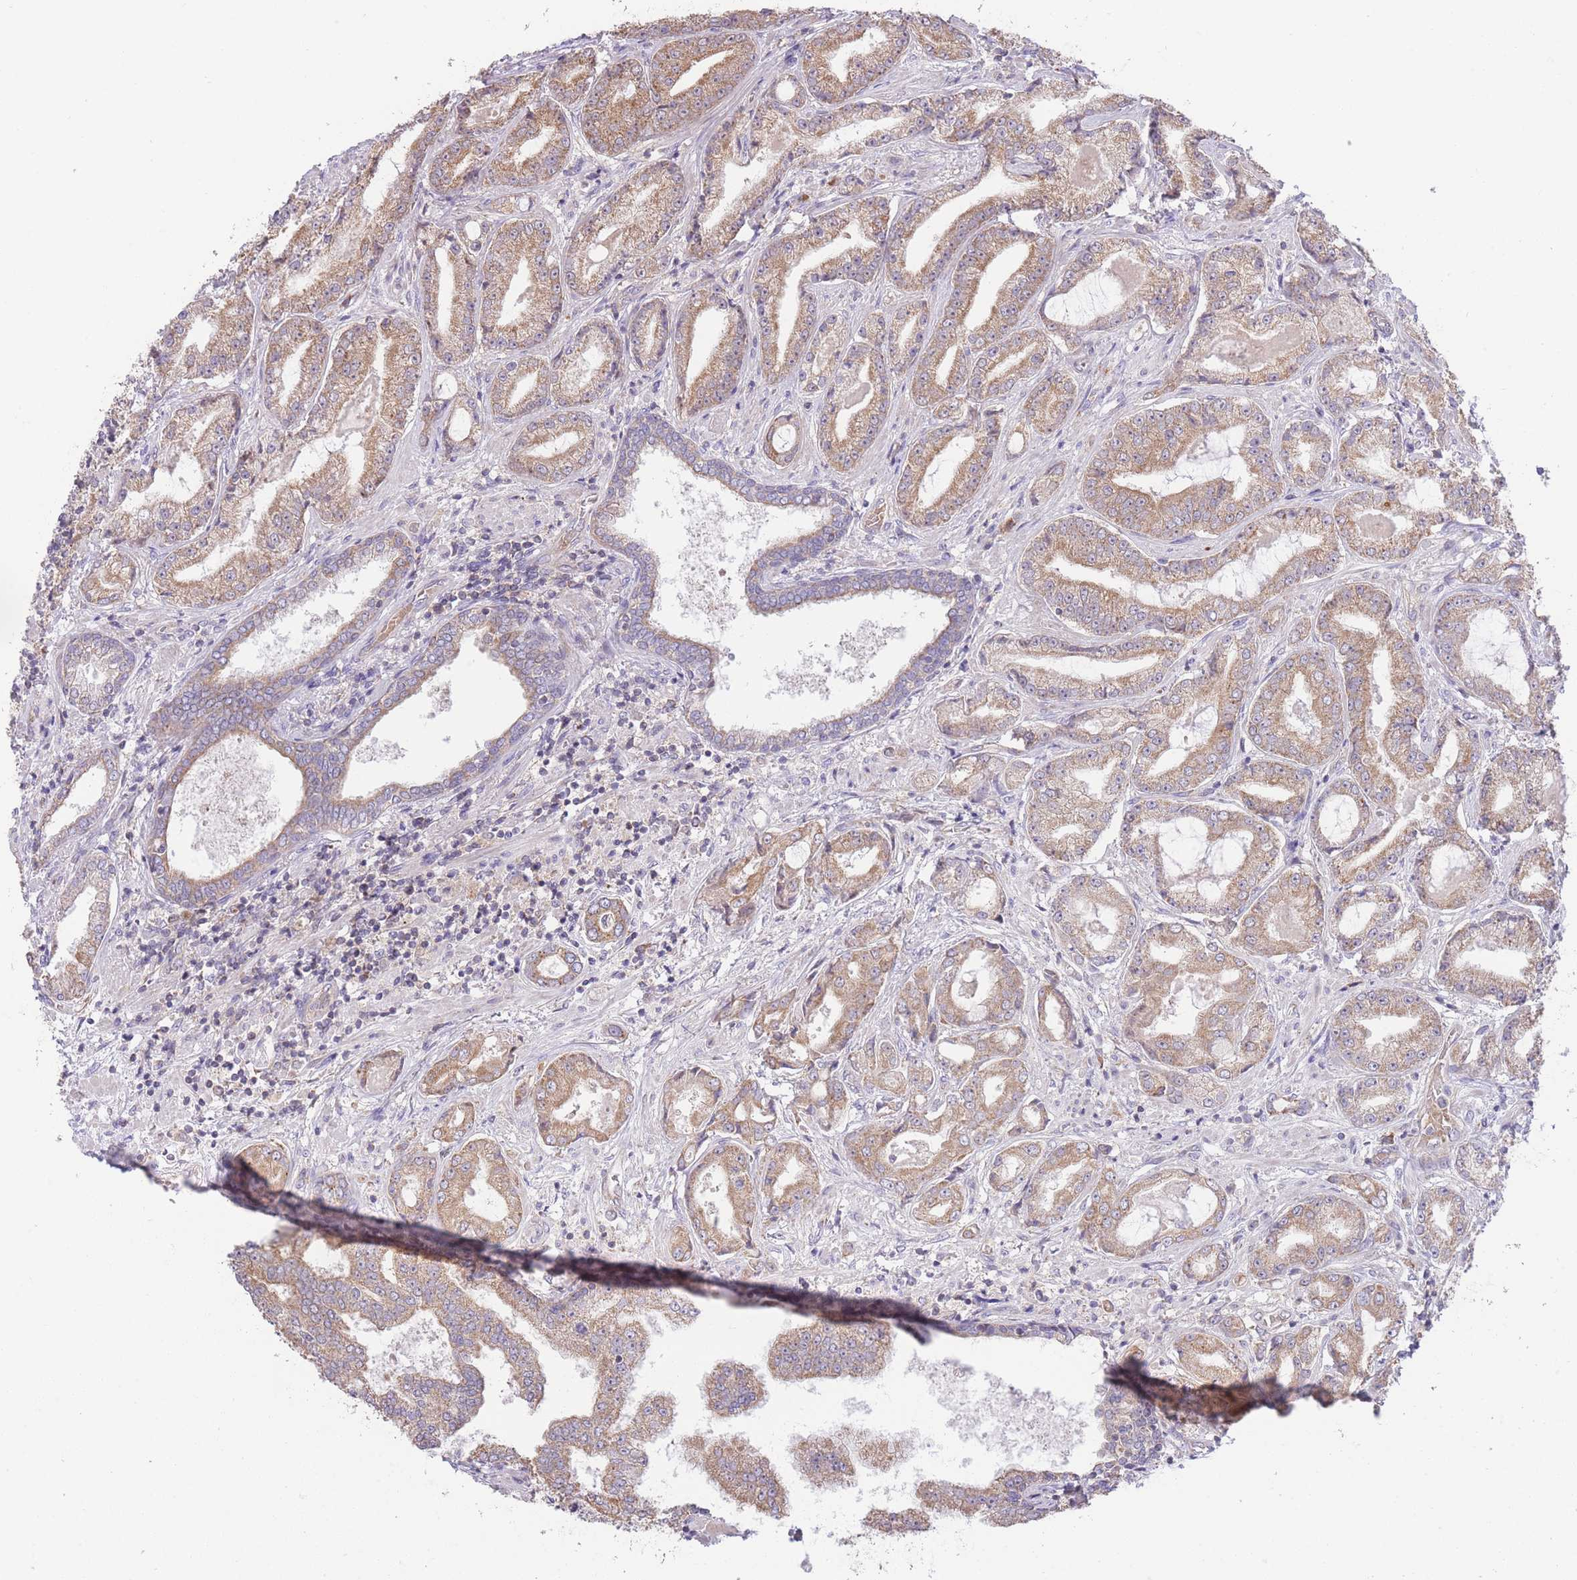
{"staining": {"intensity": "moderate", "quantity": ">75%", "location": "cytoplasmic/membranous"}, "tissue": "prostate cancer", "cell_type": "Tumor cells", "image_type": "cancer", "snomed": [{"axis": "morphology", "description": "Adenocarcinoma, High grade"}, {"axis": "topography", "description": "Prostate"}], "caption": "Immunohistochemistry of human adenocarcinoma (high-grade) (prostate) shows medium levels of moderate cytoplasmic/membranous expression in approximately >75% of tumor cells.", "gene": "BOLA2B", "patient": {"sex": "male", "age": 68}}